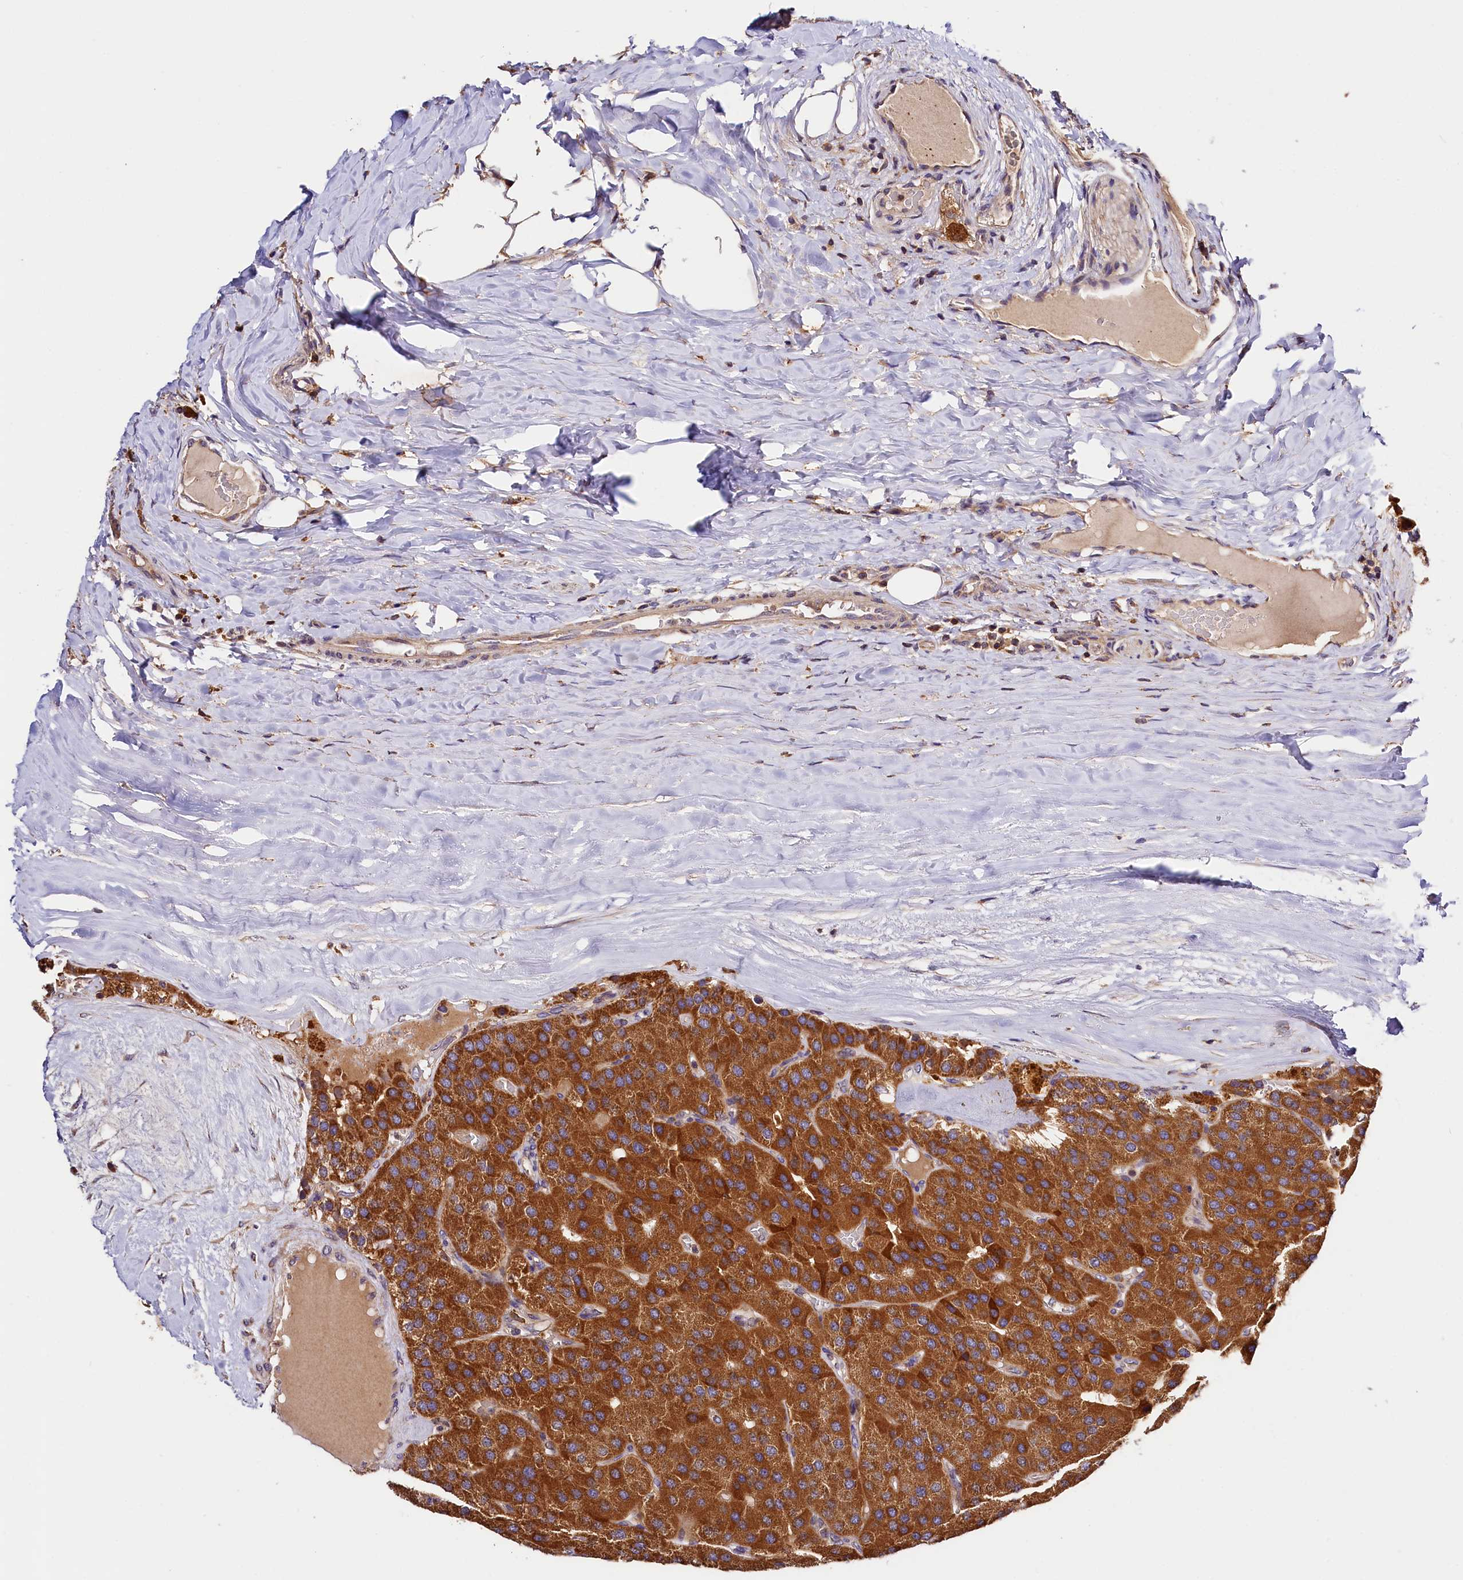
{"staining": {"intensity": "strong", "quantity": ">75%", "location": "cytoplasmic/membranous"}, "tissue": "parathyroid gland", "cell_type": "Glandular cells", "image_type": "normal", "snomed": [{"axis": "morphology", "description": "Normal tissue, NOS"}, {"axis": "morphology", "description": "Adenoma, NOS"}, {"axis": "topography", "description": "Parathyroid gland"}], "caption": "Immunohistochemical staining of benign parathyroid gland demonstrates high levels of strong cytoplasmic/membranous expression in about >75% of glandular cells.", "gene": "KPTN", "patient": {"sex": "female", "age": 86}}